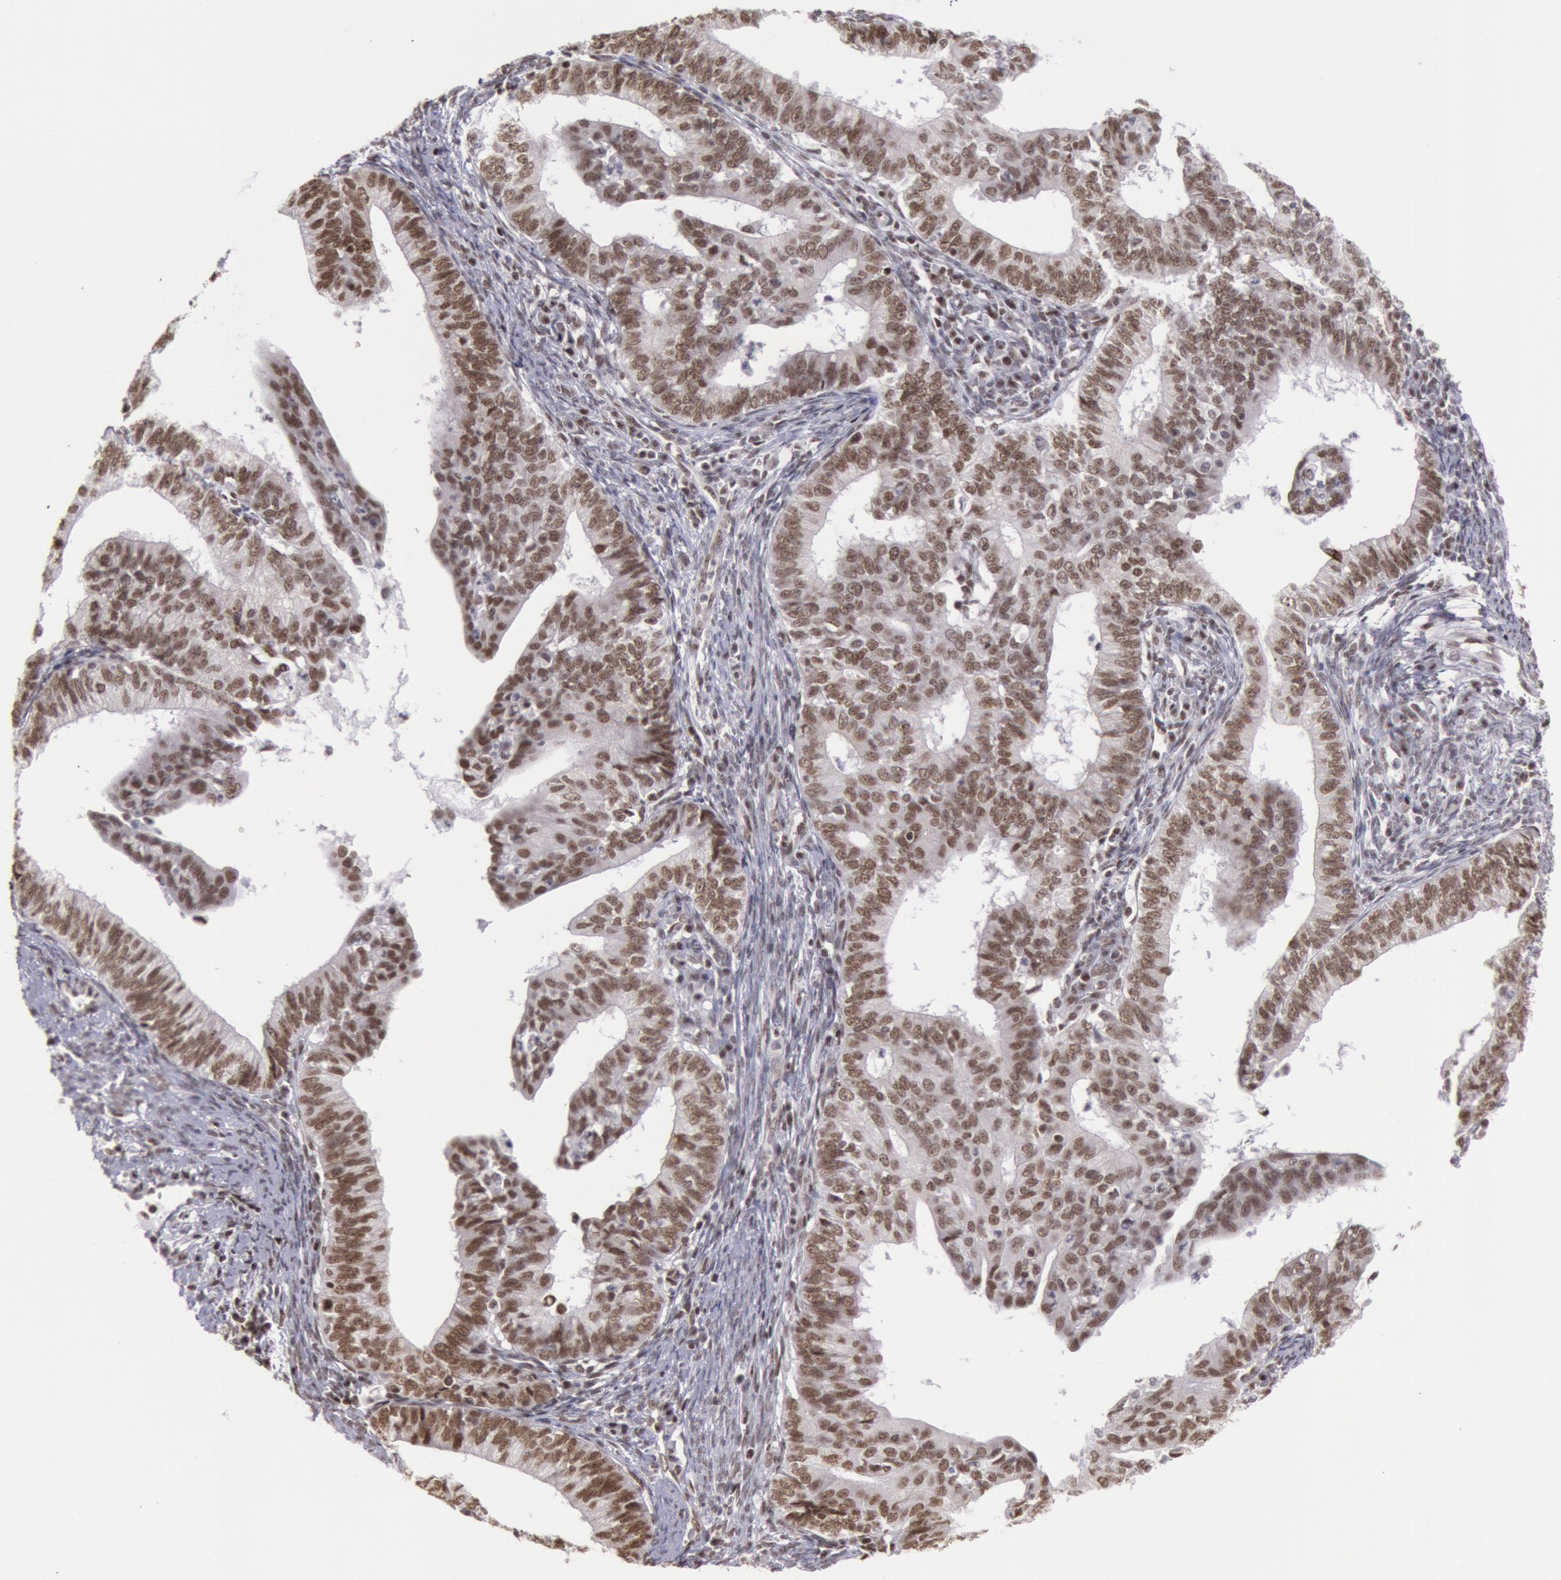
{"staining": {"intensity": "moderate", "quantity": ">75%", "location": "nuclear"}, "tissue": "endometrial cancer", "cell_type": "Tumor cells", "image_type": "cancer", "snomed": [{"axis": "morphology", "description": "Adenocarcinoma, NOS"}, {"axis": "topography", "description": "Endometrium"}], "caption": "Endometrial cancer (adenocarcinoma) tissue reveals moderate nuclear expression in approximately >75% of tumor cells, visualized by immunohistochemistry.", "gene": "NKAP", "patient": {"sex": "female", "age": 66}}